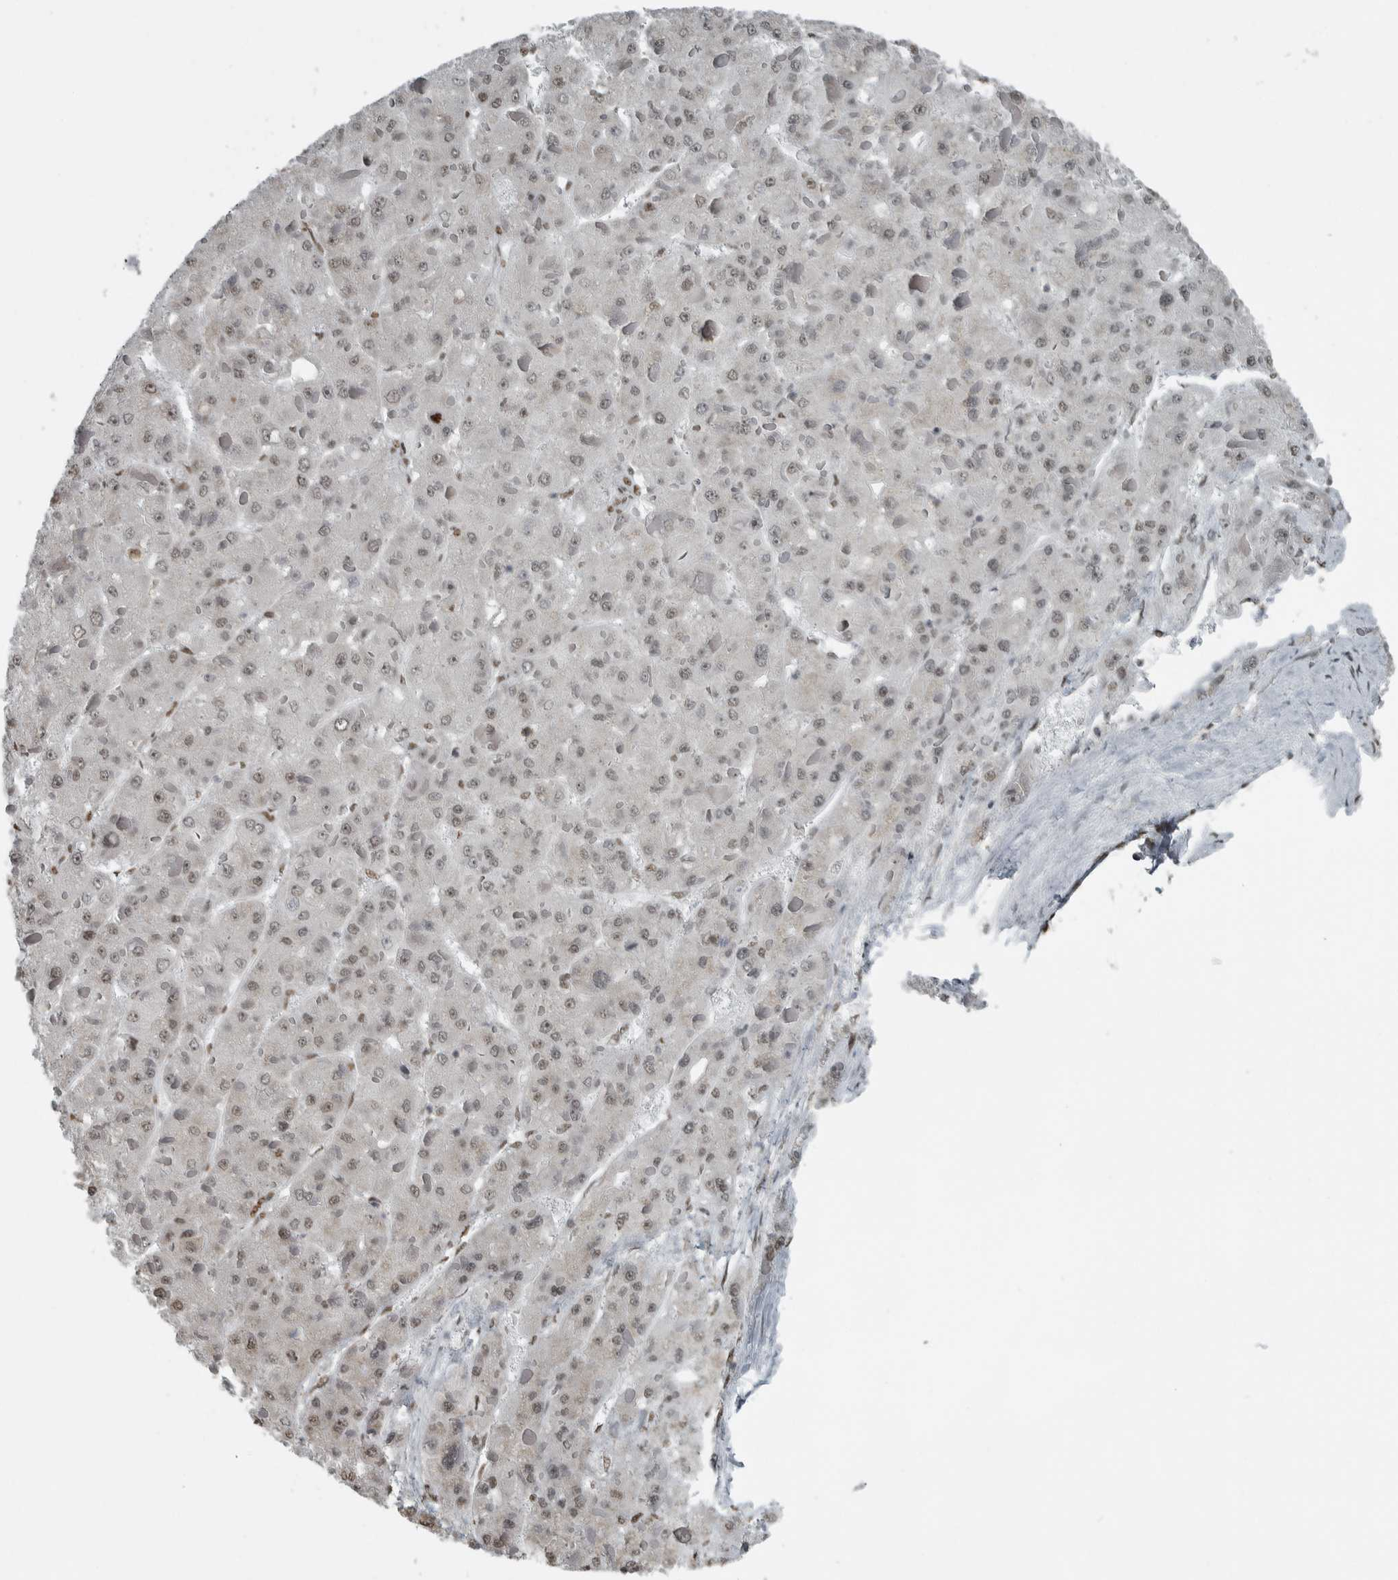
{"staining": {"intensity": "weak", "quantity": ">75%", "location": "nuclear"}, "tissue": "liver cancer", "cell_type": "Tumor cells", "image_type": "cancer", "snomed": [{"axis": "morphology", "description": "Carcinoma, Hepatocellular, NOS"}, {"axis": "topography", "description": "Liver"}], "caption": "Human liver cancer stained with a brown dye reveals weak nuclear positive staining in approximately >75% of tumor cells.", "gene": "TGS1", "patient": {"sex": "female", "age": 73}}